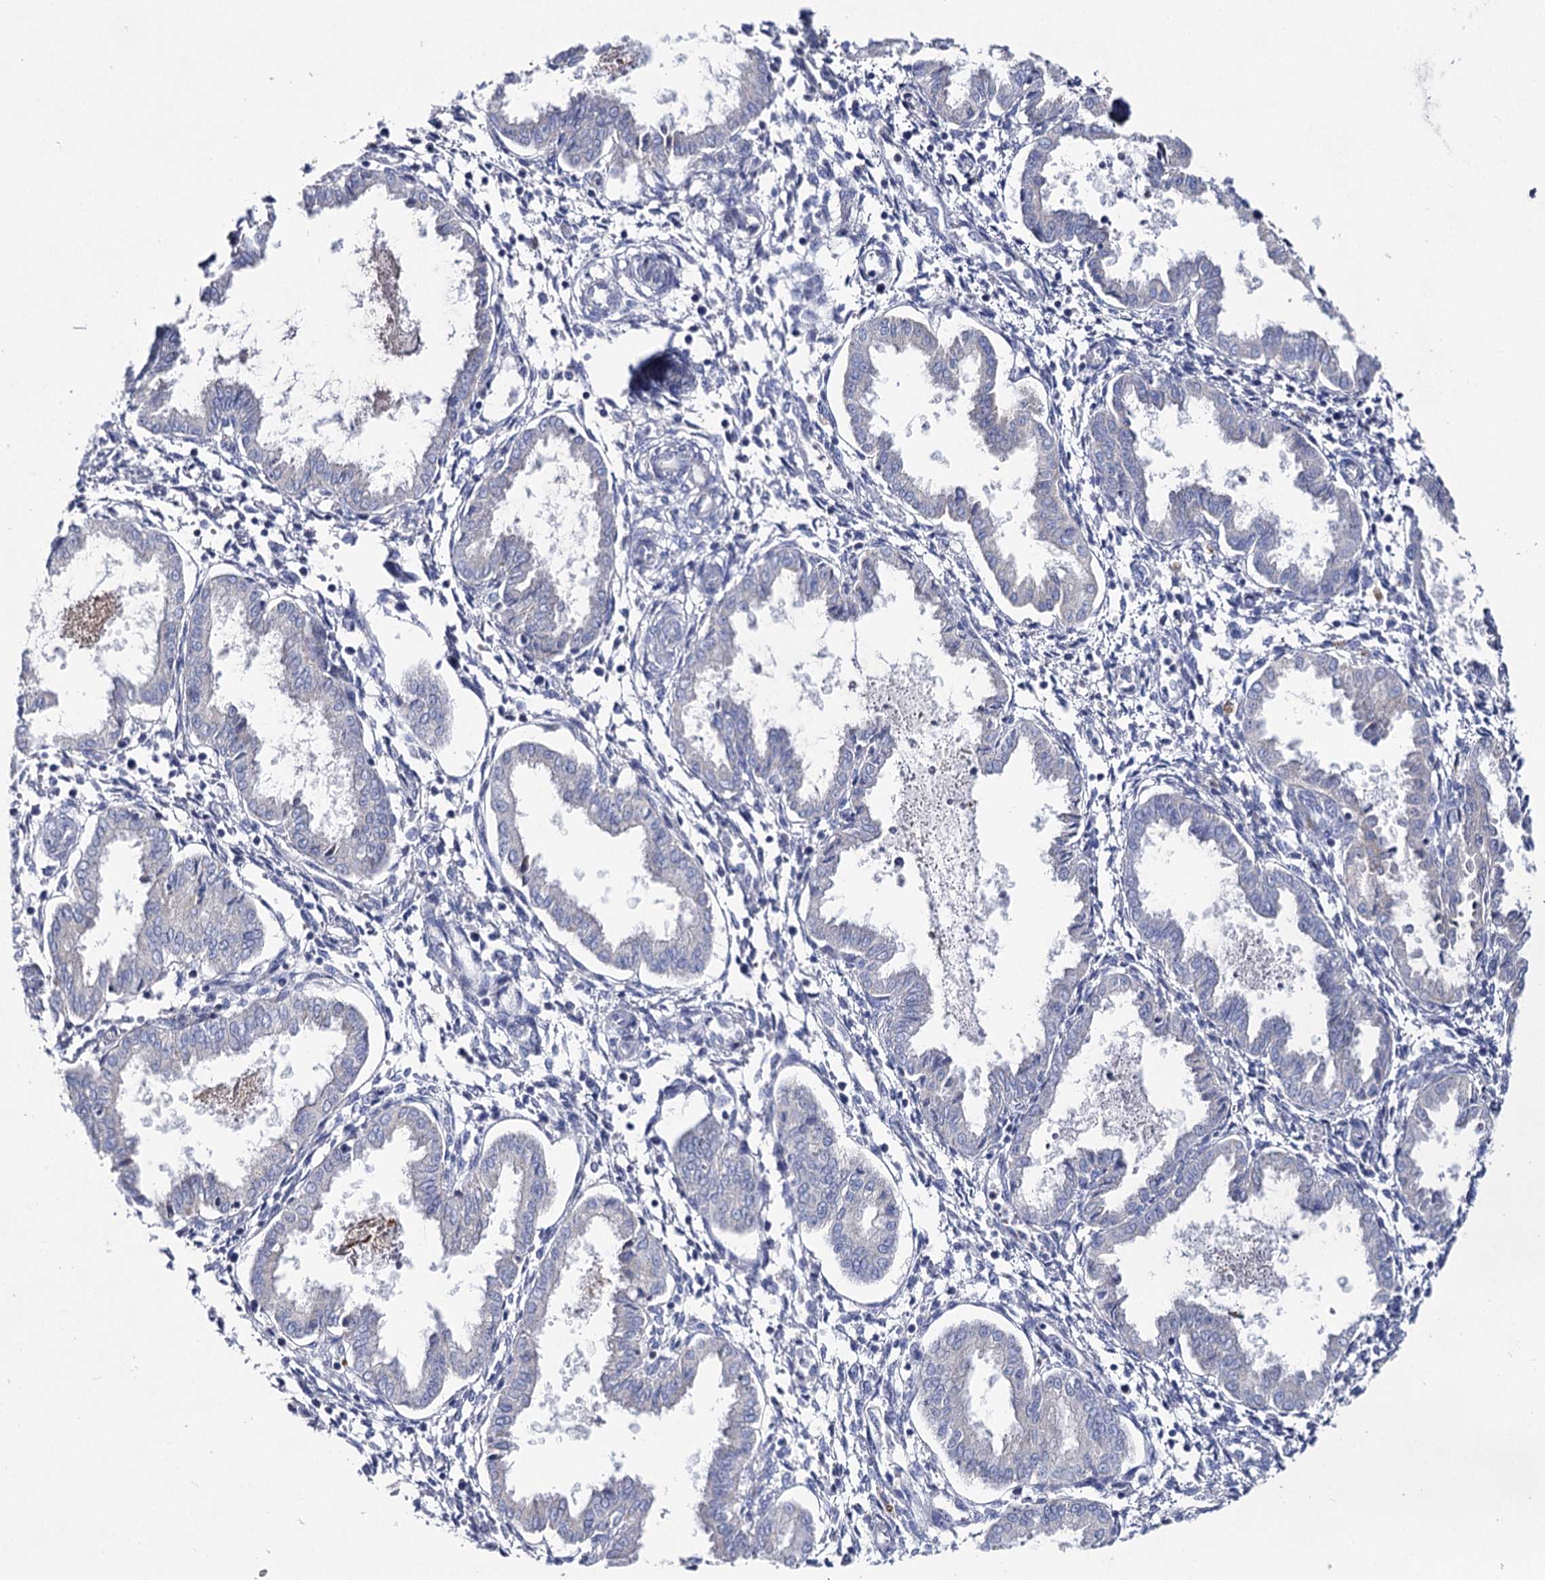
{"staining": {"intensity": "negative", "quantity": "none", "location": "none"}, "tissue": "endometrium", "cell_type": "Cells in endometrial stroma", "image_type": "normal", "snomed": [{"axis": "morphology", "description": "Normal tissue, NOS"}, {"axis": "topography", "description": "Endometrium"}], "caption": "The micrograph displays no significant staining in cells in endometrial stroma of endometrium. (Brightfield microscopy of DAB (3,3'-diaminobenzidine) immunohistochemistry at high magnification).", "gene": "NRAP", "patient": {"sex": "female", "age": 33}}